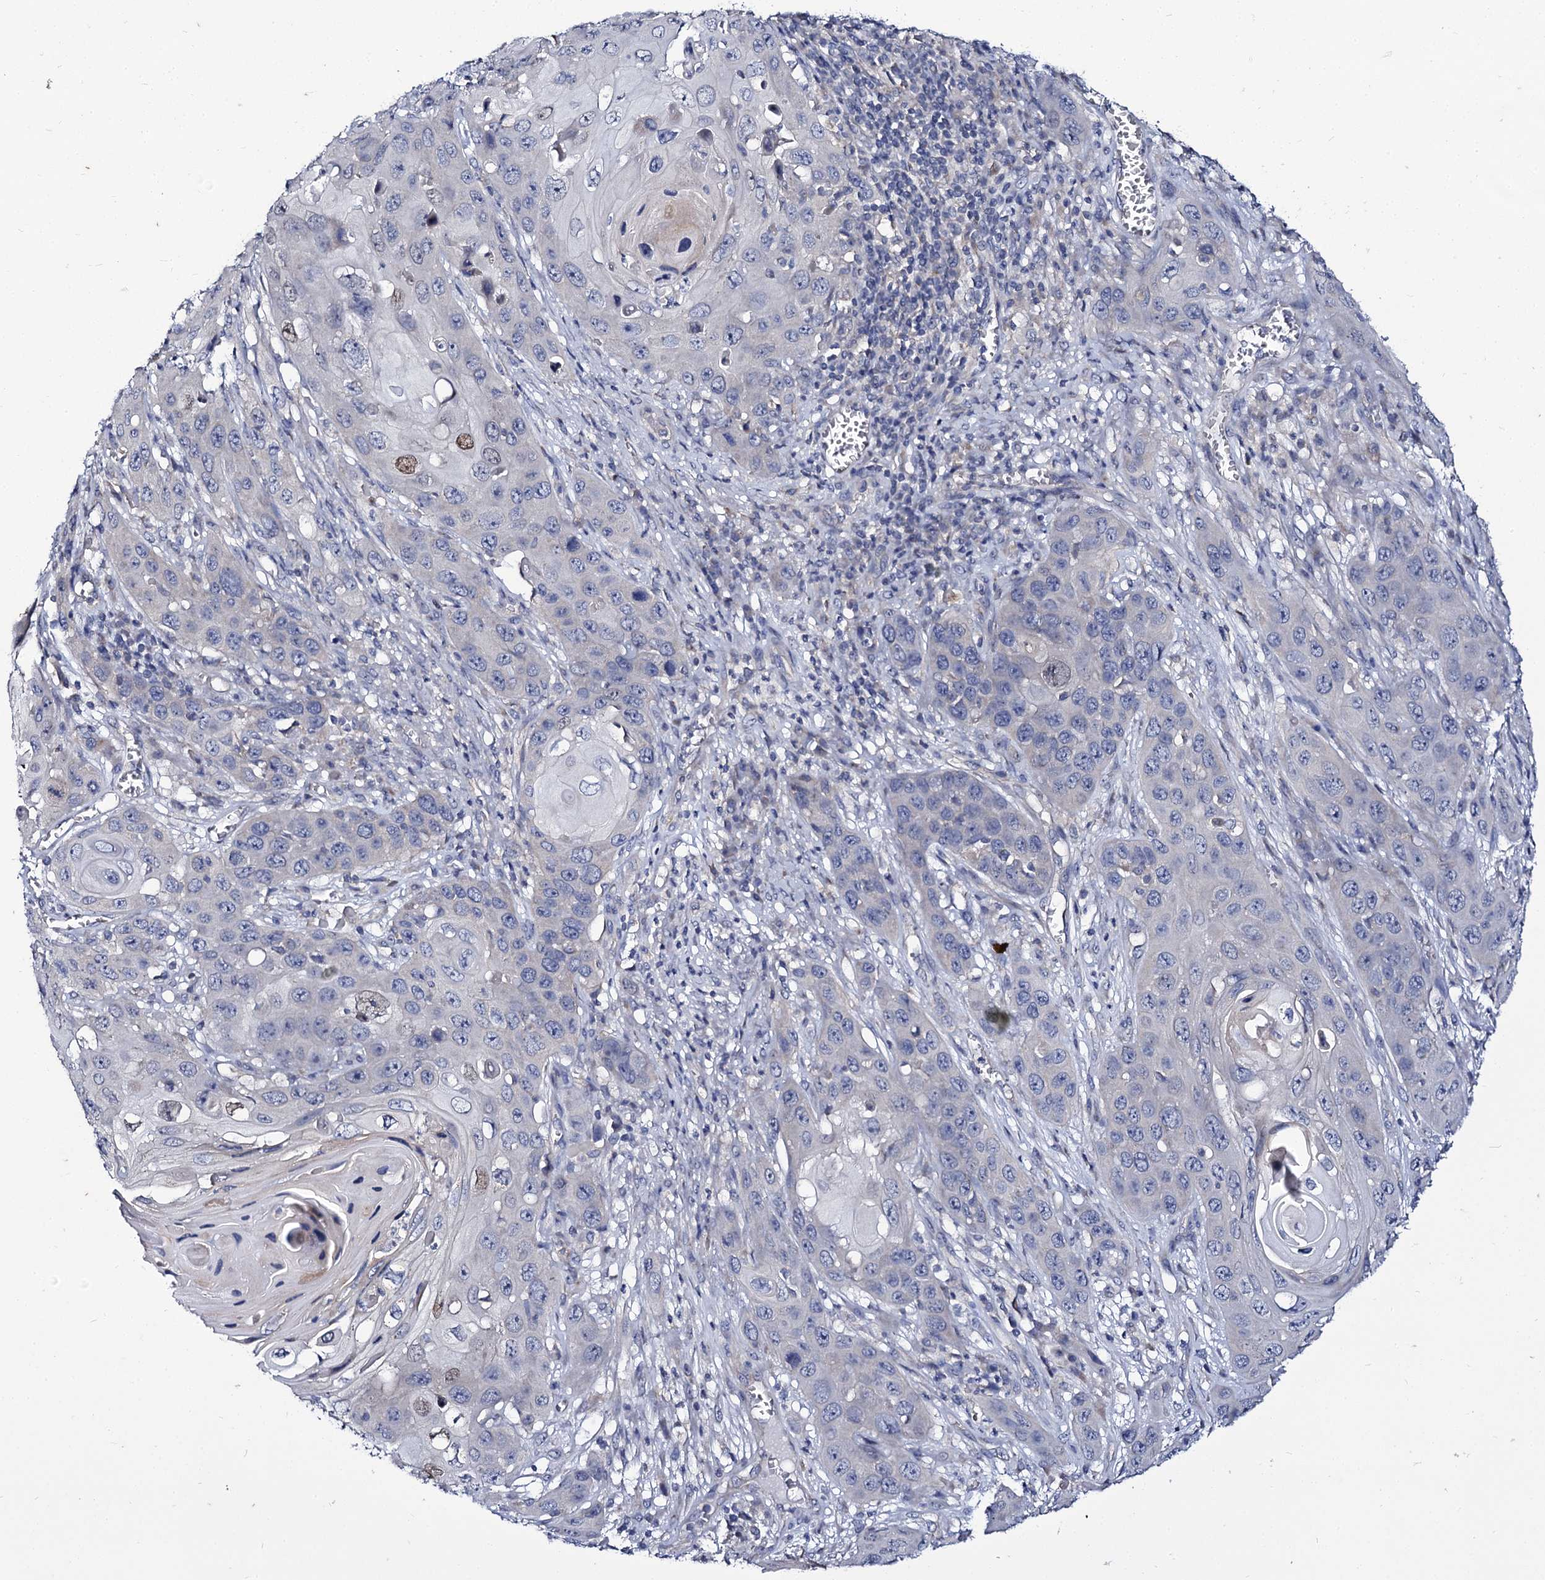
{"staining": {"intensity": "negative", "quantity": "none", "location": "none"}, "tissue": "skin cancer", "cell_type": "Tumor cells", "image_type": "cancer", "snomed": [{"axis": "morphology", "description": "Squamous cell carcinoma, NOS"}, {"axis": "topography", "description": "Skin"}], "caption": "Tumor cells show no significant staining in skin cancer.", "gene": "PANX2", "patient": {"sex": "male", "age": 55}}